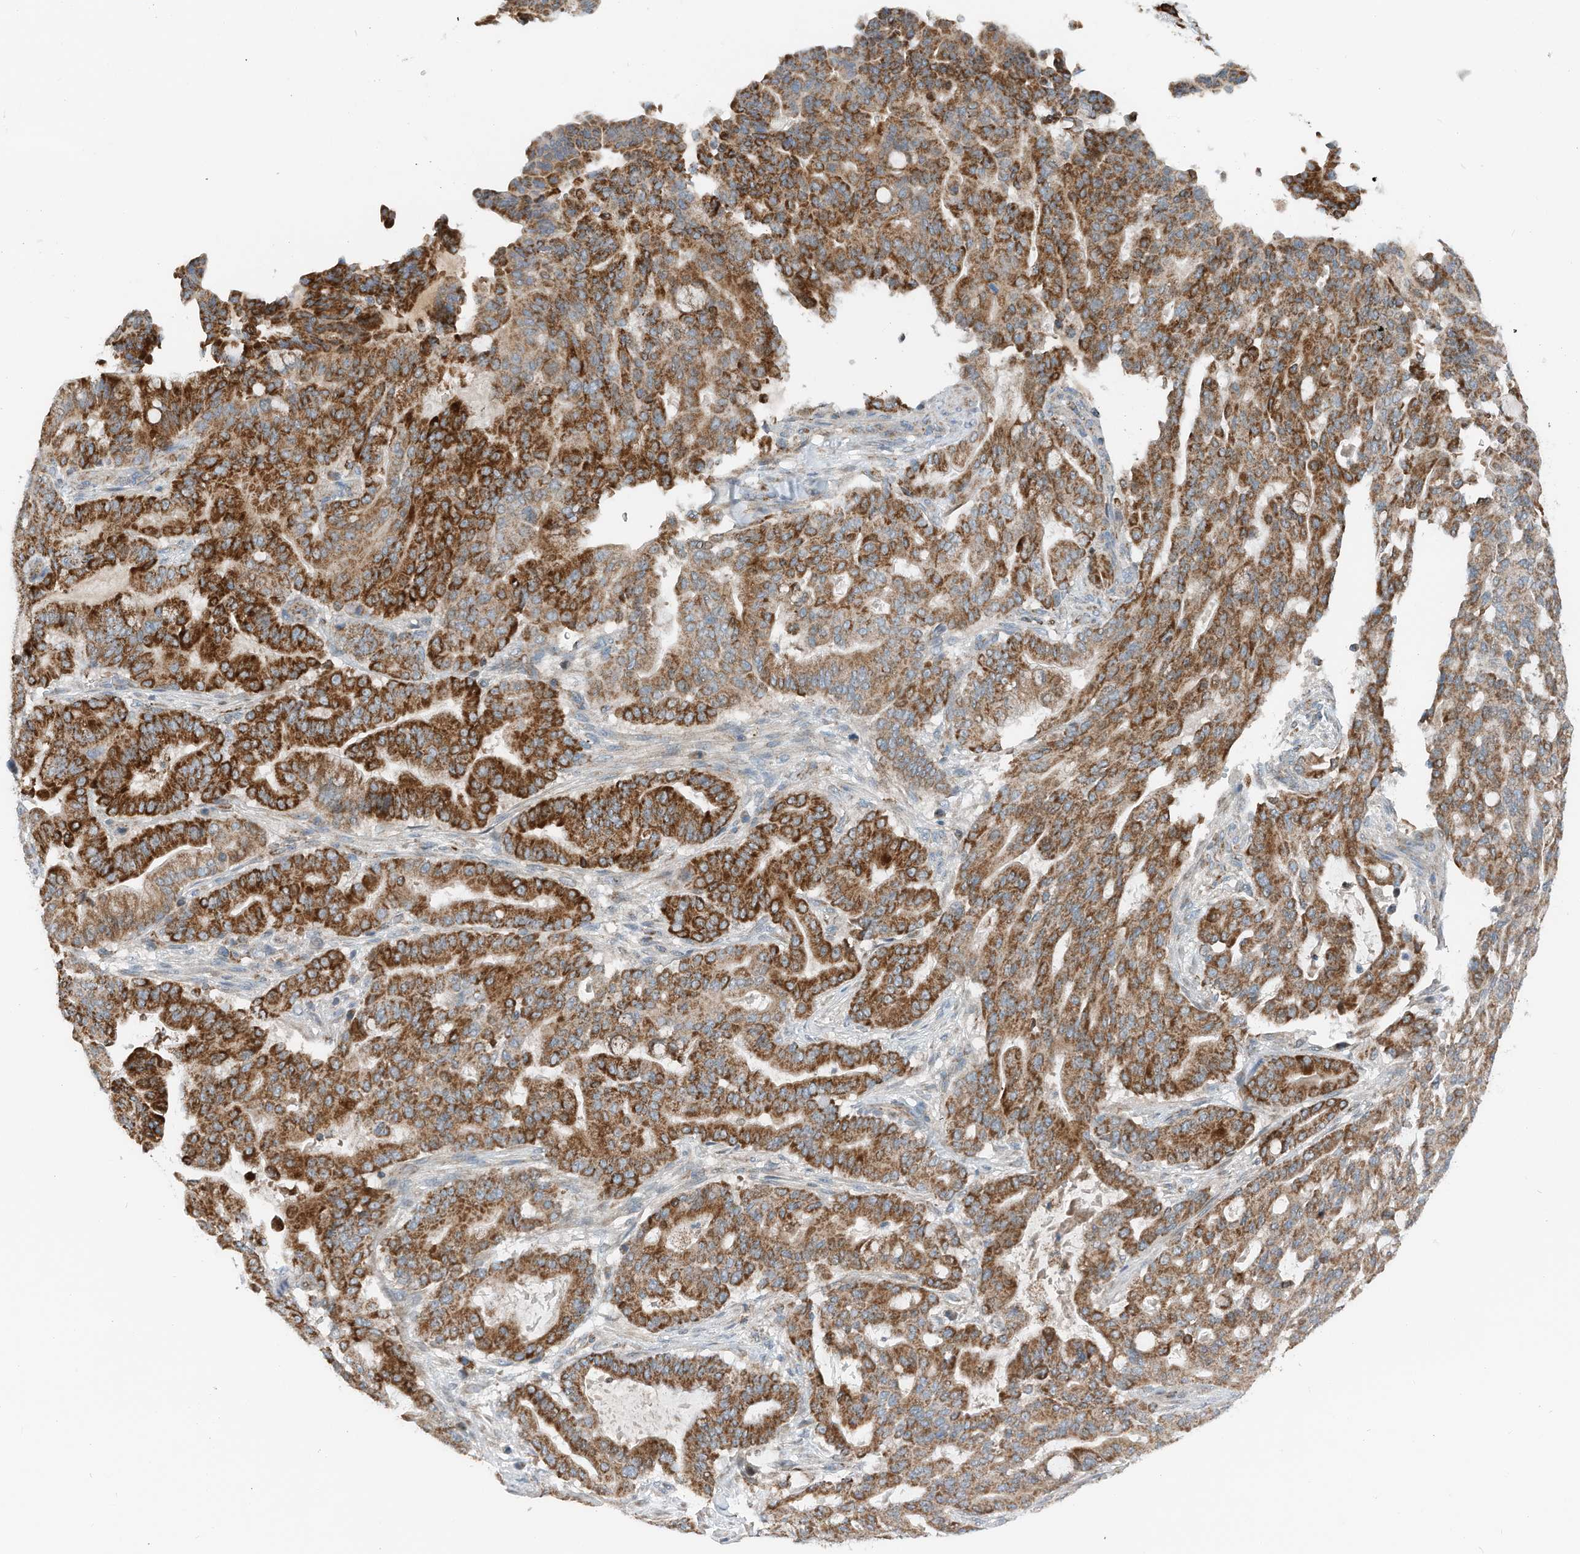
{"staining": {"intensity": "strong", "quantity": ">75%", "location": "cytoplasmic/membranous"}, "tissue": "pancreatic cancer", "cell_type": "Tumor cells", "image_type": "cancer", "snomed": [{"axis": "morphology", "description": "Adenocarcinoma, NOS"}, {"axis": "topography", "description": "Pancreas"}], "caption": "Immunohistochemistry micrograph of neoplastic tissue: human pancreatic adenocarcinoma stained using immunohistochemistry reveals high levels of strong protein expression localized specifically in the cytoplasmic/membranous of tumor cells, appearing as a cytoplasmic/membranous brown color.", "gene": "RMND1", "patient": {"sex": "male", "age": 63}}